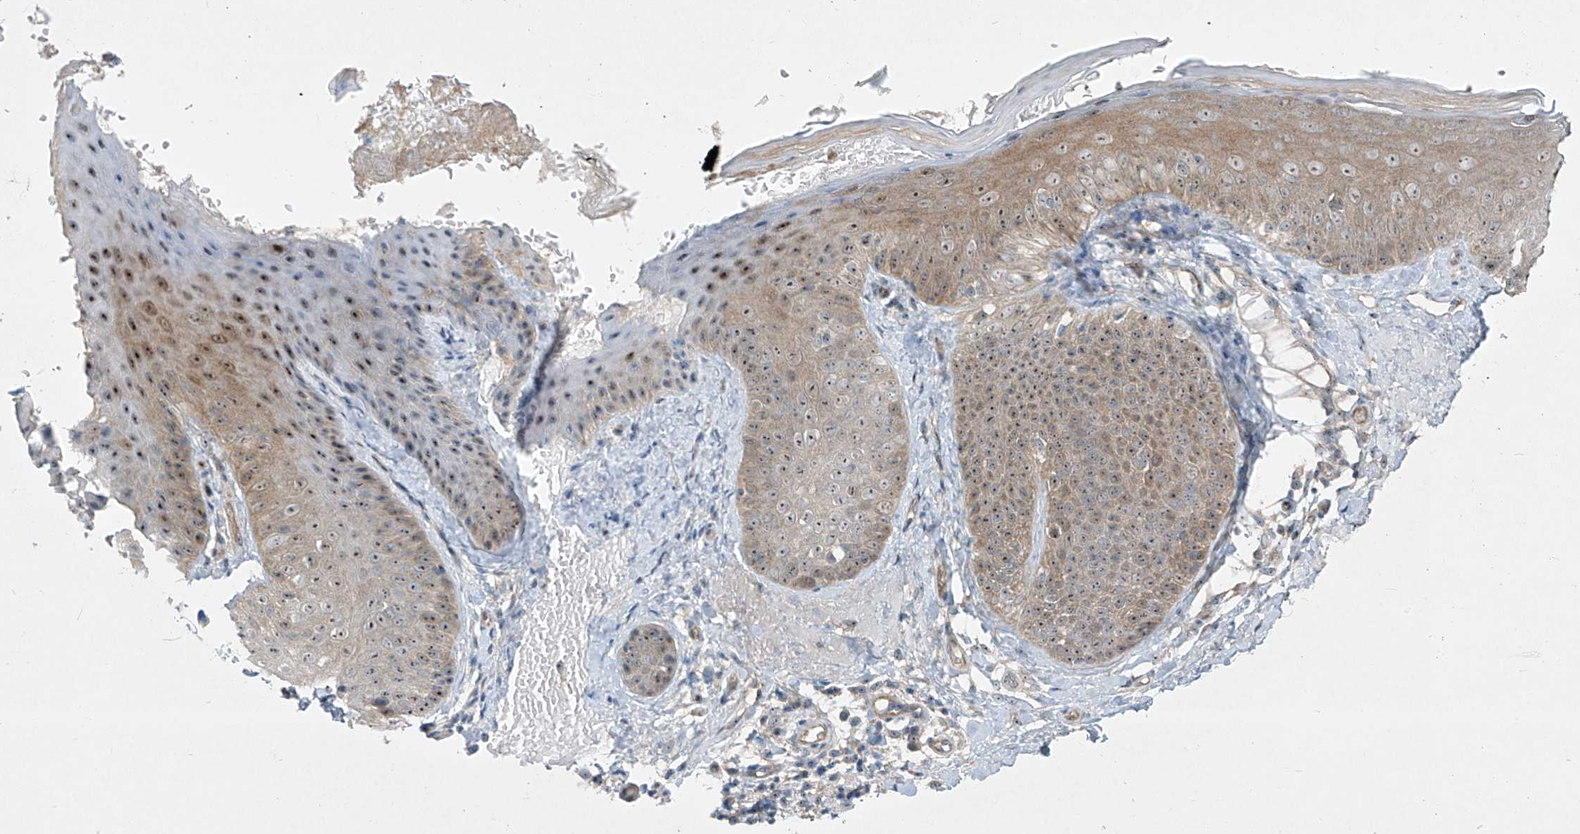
{"staining": {"intensity": "weak", "quantity": ">75%", "location": "cytoplasmic/membranous"}, "tissue": "skin", "cell_type": "Fibroblasts", "image_type": "normal", "snomed": [{"axis": "morphology", "description": "Normal tissue, NOS"}, {"axis": "topography", "description": "Skin"}], "caption": "A low amount of weak cytoplasmic/membranous staining is seen in about >75% of fibroblasts in normal skin. (DAB (3,3'-diaminobenzidine) = brown stain, brightfield microscopy at high magnification).", "gene": "PPCS", "patient": {"sex": "male", "age": 57}}